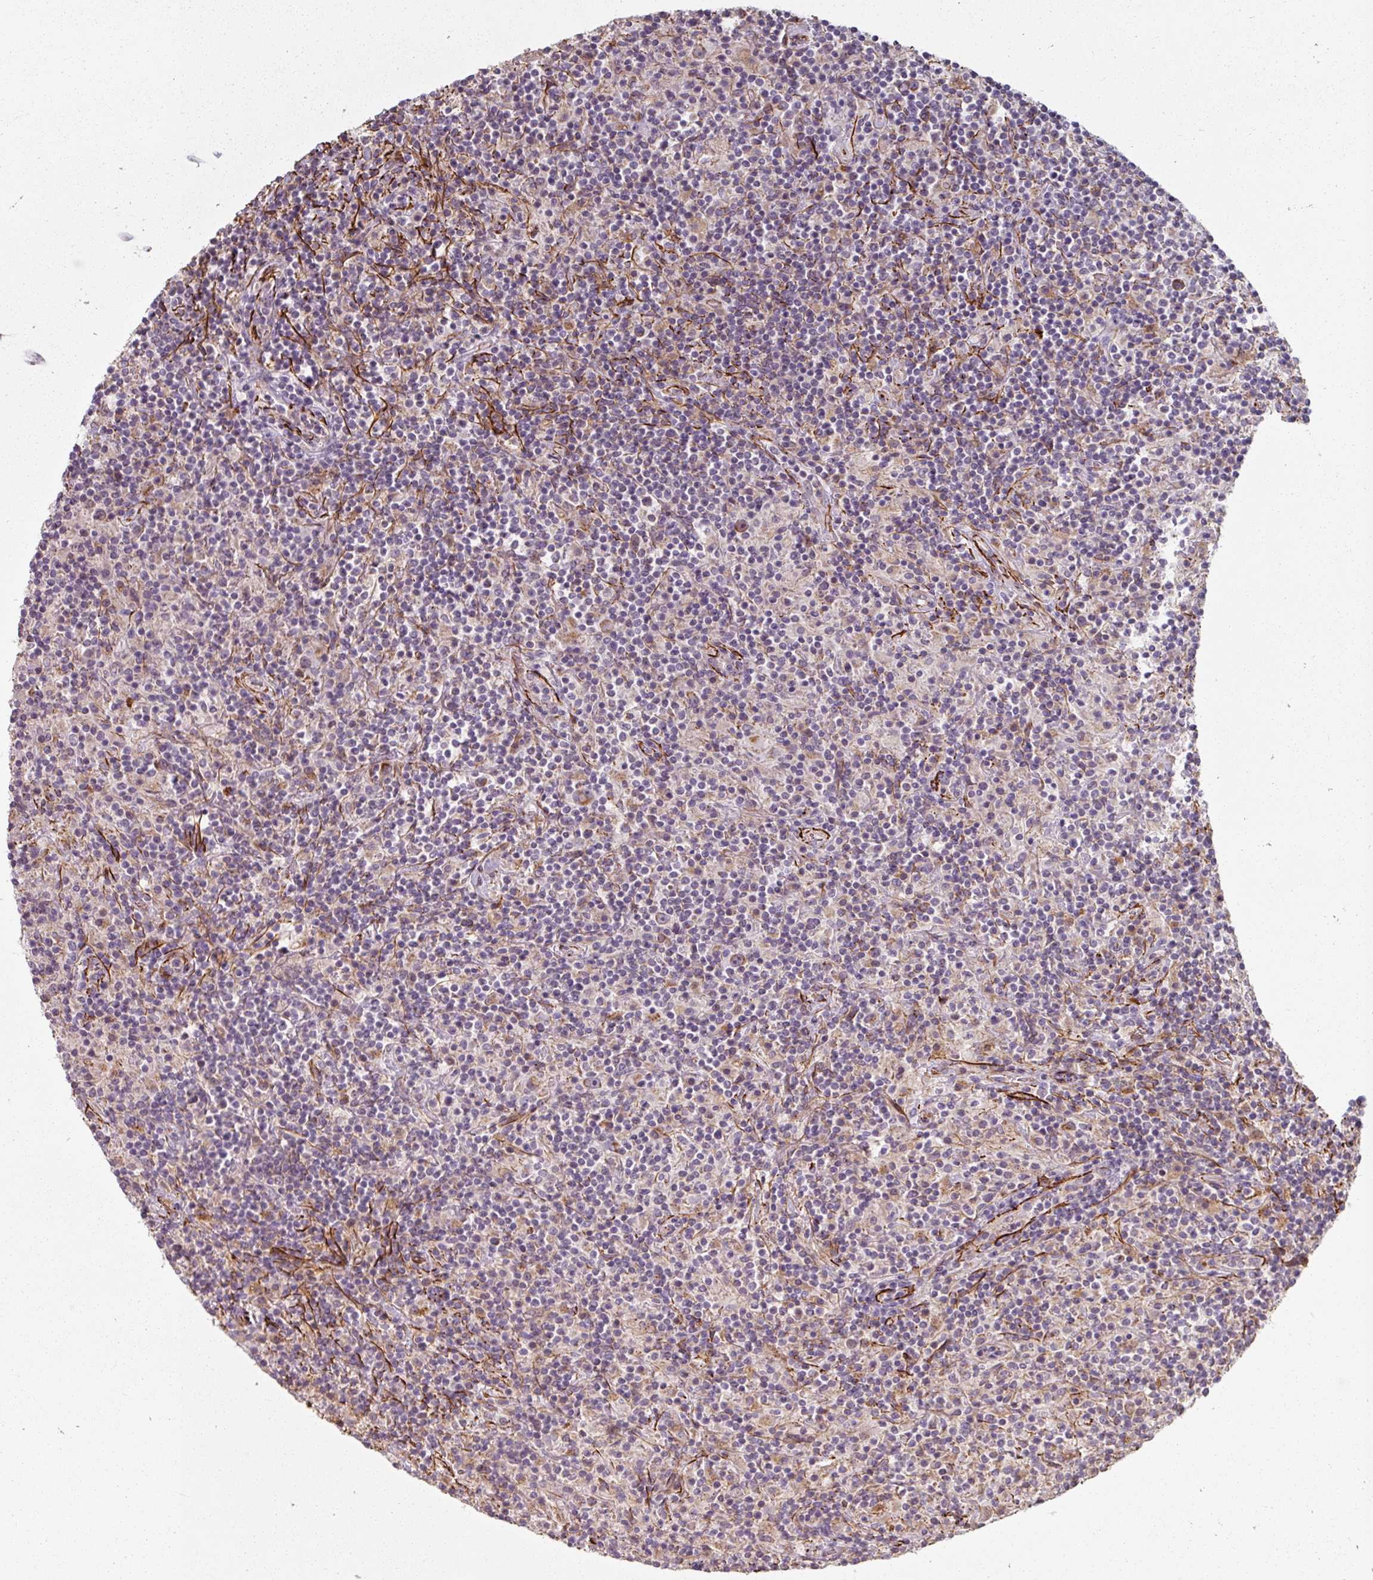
{"staining": {"intensity": "moderate", "quantity": ">75%", "location": "cytoplasmic/membranous"}, "tissue": "lymphoma", "cell_type": "Tumor cells", "image_type": "cancer", "snomed": [{"axis": "morphology", "description": "Hodgkin's disease, NOS"}, {"axis": "topography", "description": "Lymph node"}], "caption": "The immunohistochemical stain labels moderate cytoplasmic/membranous expression in tumor cells of lymphoma tissue.", "gene": "MRPS5", "patient": {"sex": "male", "age": 70}}